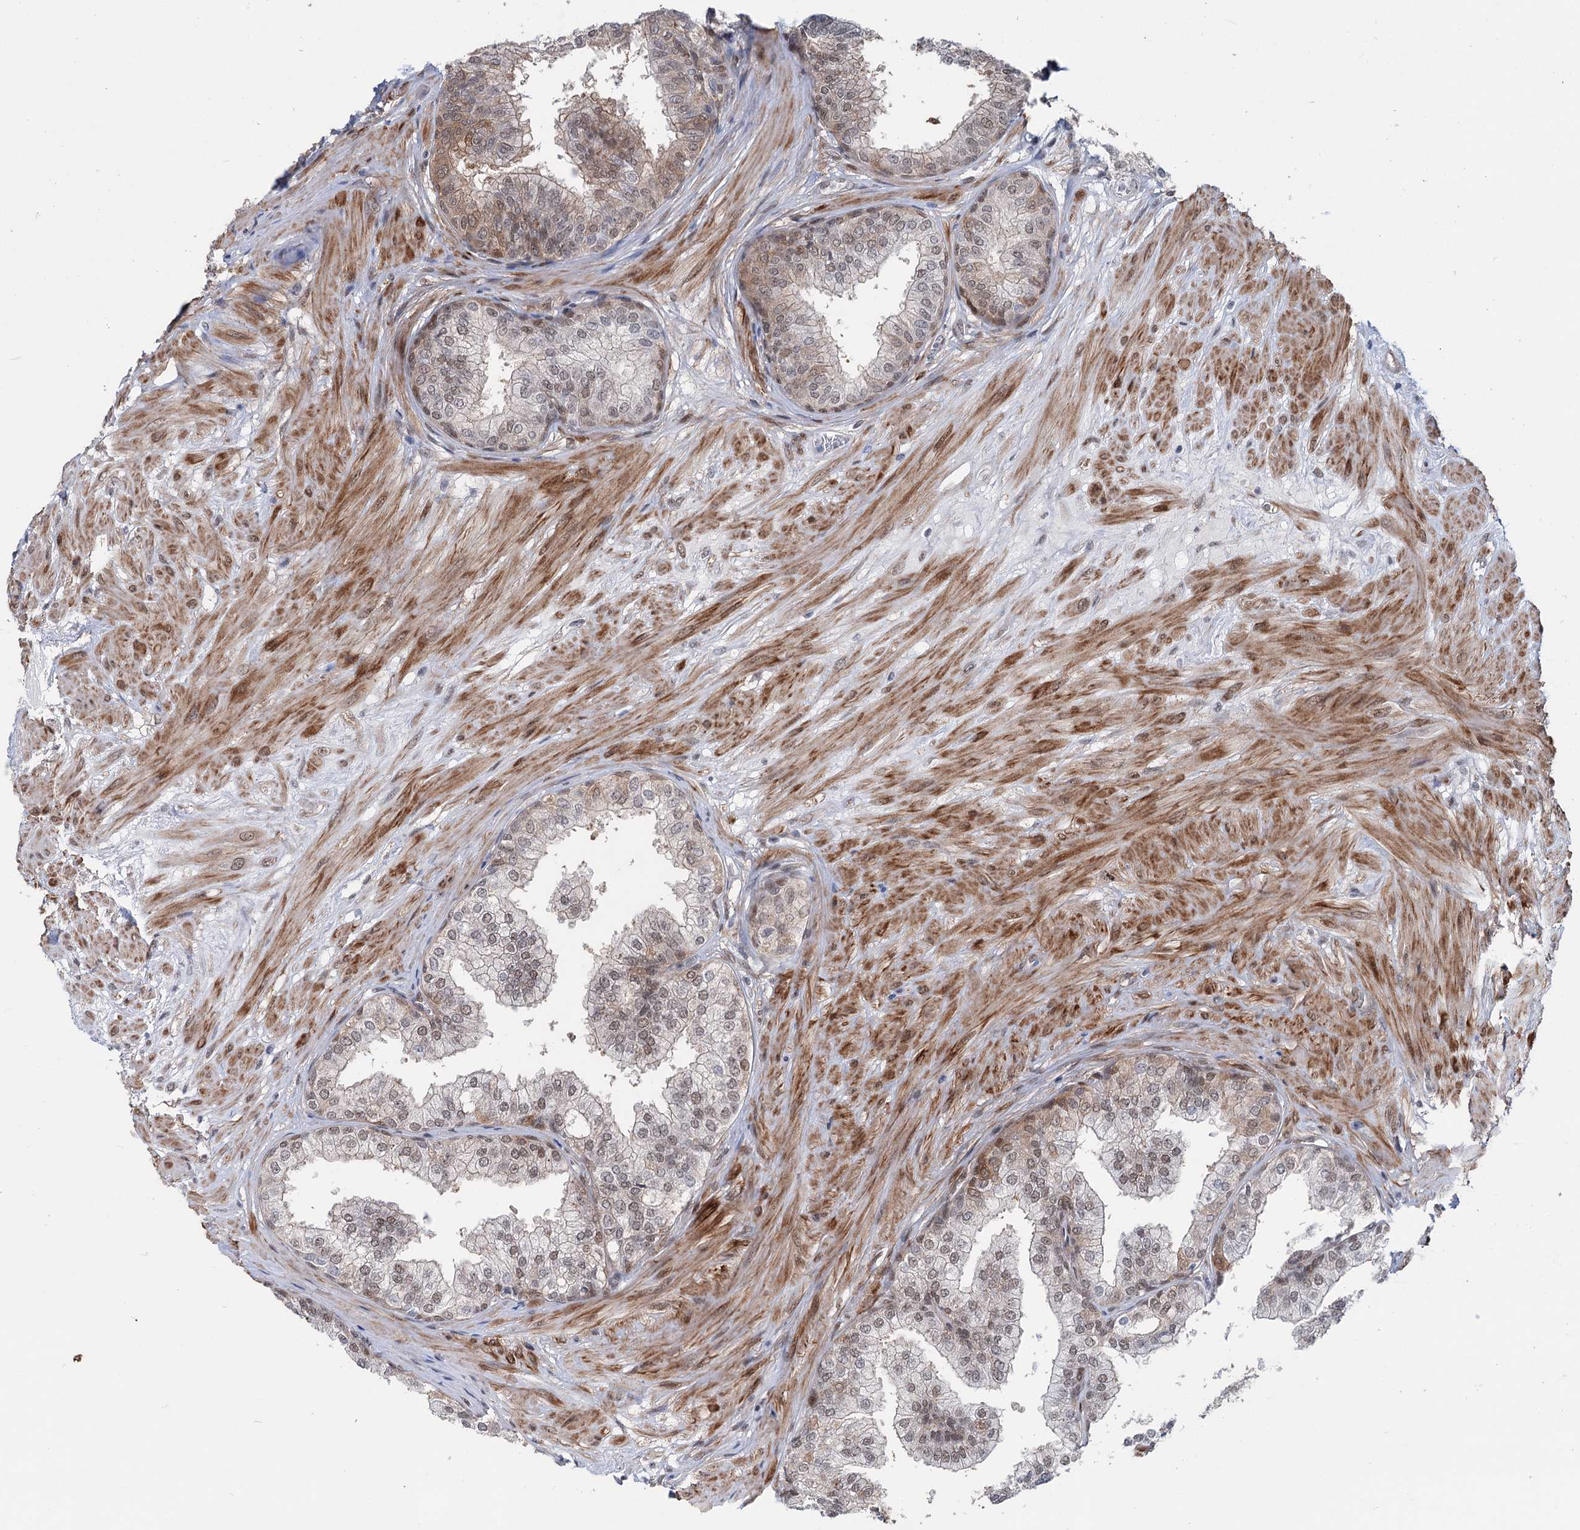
{"staining": {"intensity": "moderate", "quantity": "<25%", "location": "cytoplasmic/membranous,nuclear"}, "tissue": "prostate", "cell_type": "Glandular cells", "image_type": "normal", "snomed": [{"axis": "morphology", "description": "Normal tissue, NOS"}, {"axis": "topography", "description": "Prostate"}], "caption": "Unremarkable prostate reveals moderate cytoplasmic/membranous,nuclear staining in approximately <25% of glandular cells.", "gene": "FAM53A", "patient": {"sex": "male", "age": 60}}